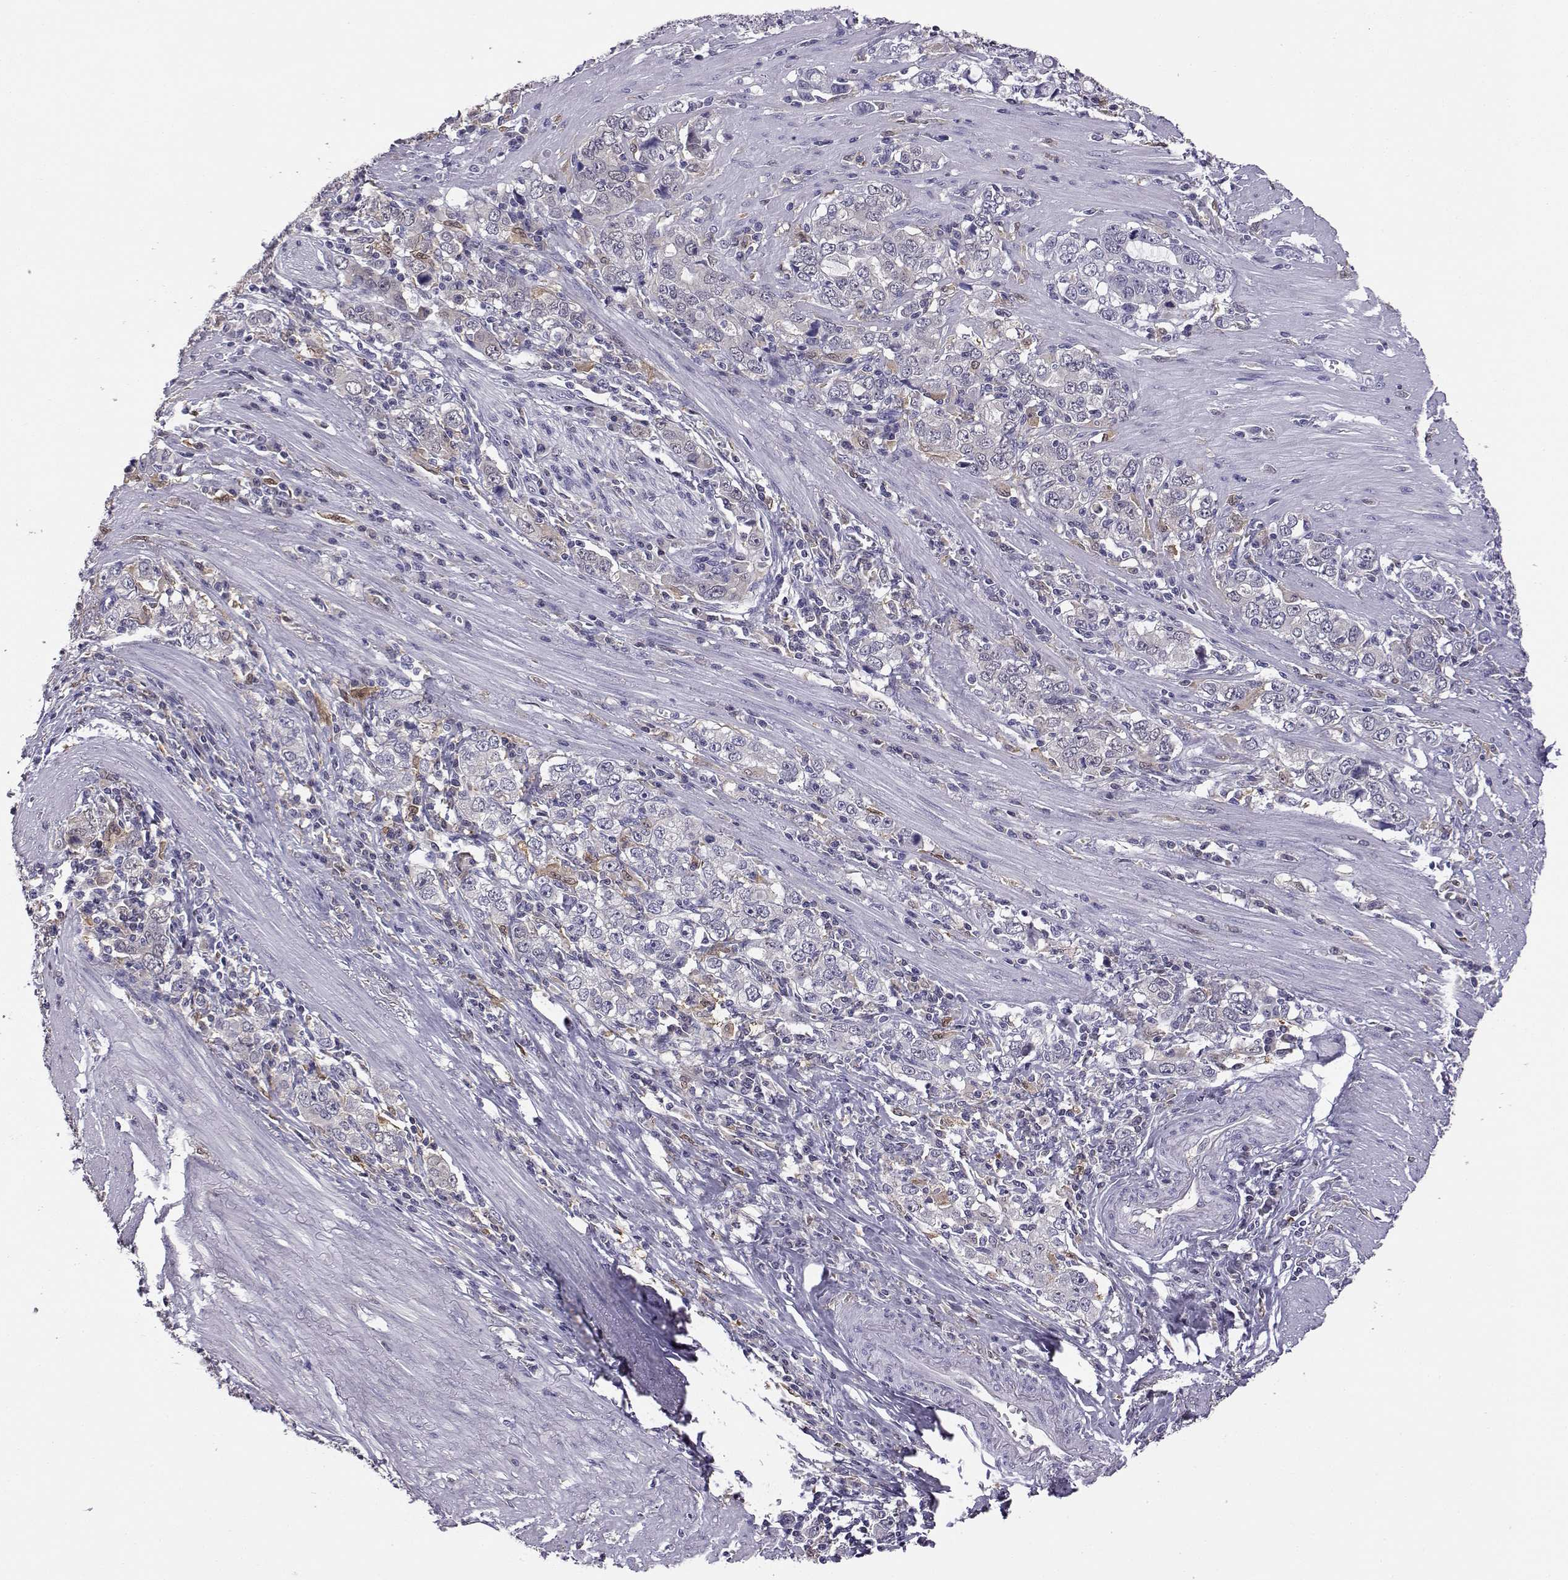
{"staining": {"intensity": "negative", "quantity": "none", "location": "none"}, "tissue": "stomach cancer", "cell_type": "Tumor cells", "image_type": "cancer", "snomed": [{"axis": "morphology", "description": "Adenocarcinoma, NOS"}, {"axis": "topography", "description": "Stomach, lower"}], "caption": "Photomicrograph shows no protein staining in tumor cells of stomach cancer tissue.", "gene": "AKR1B1", "patient": {"sex": "female", "age": 72}}